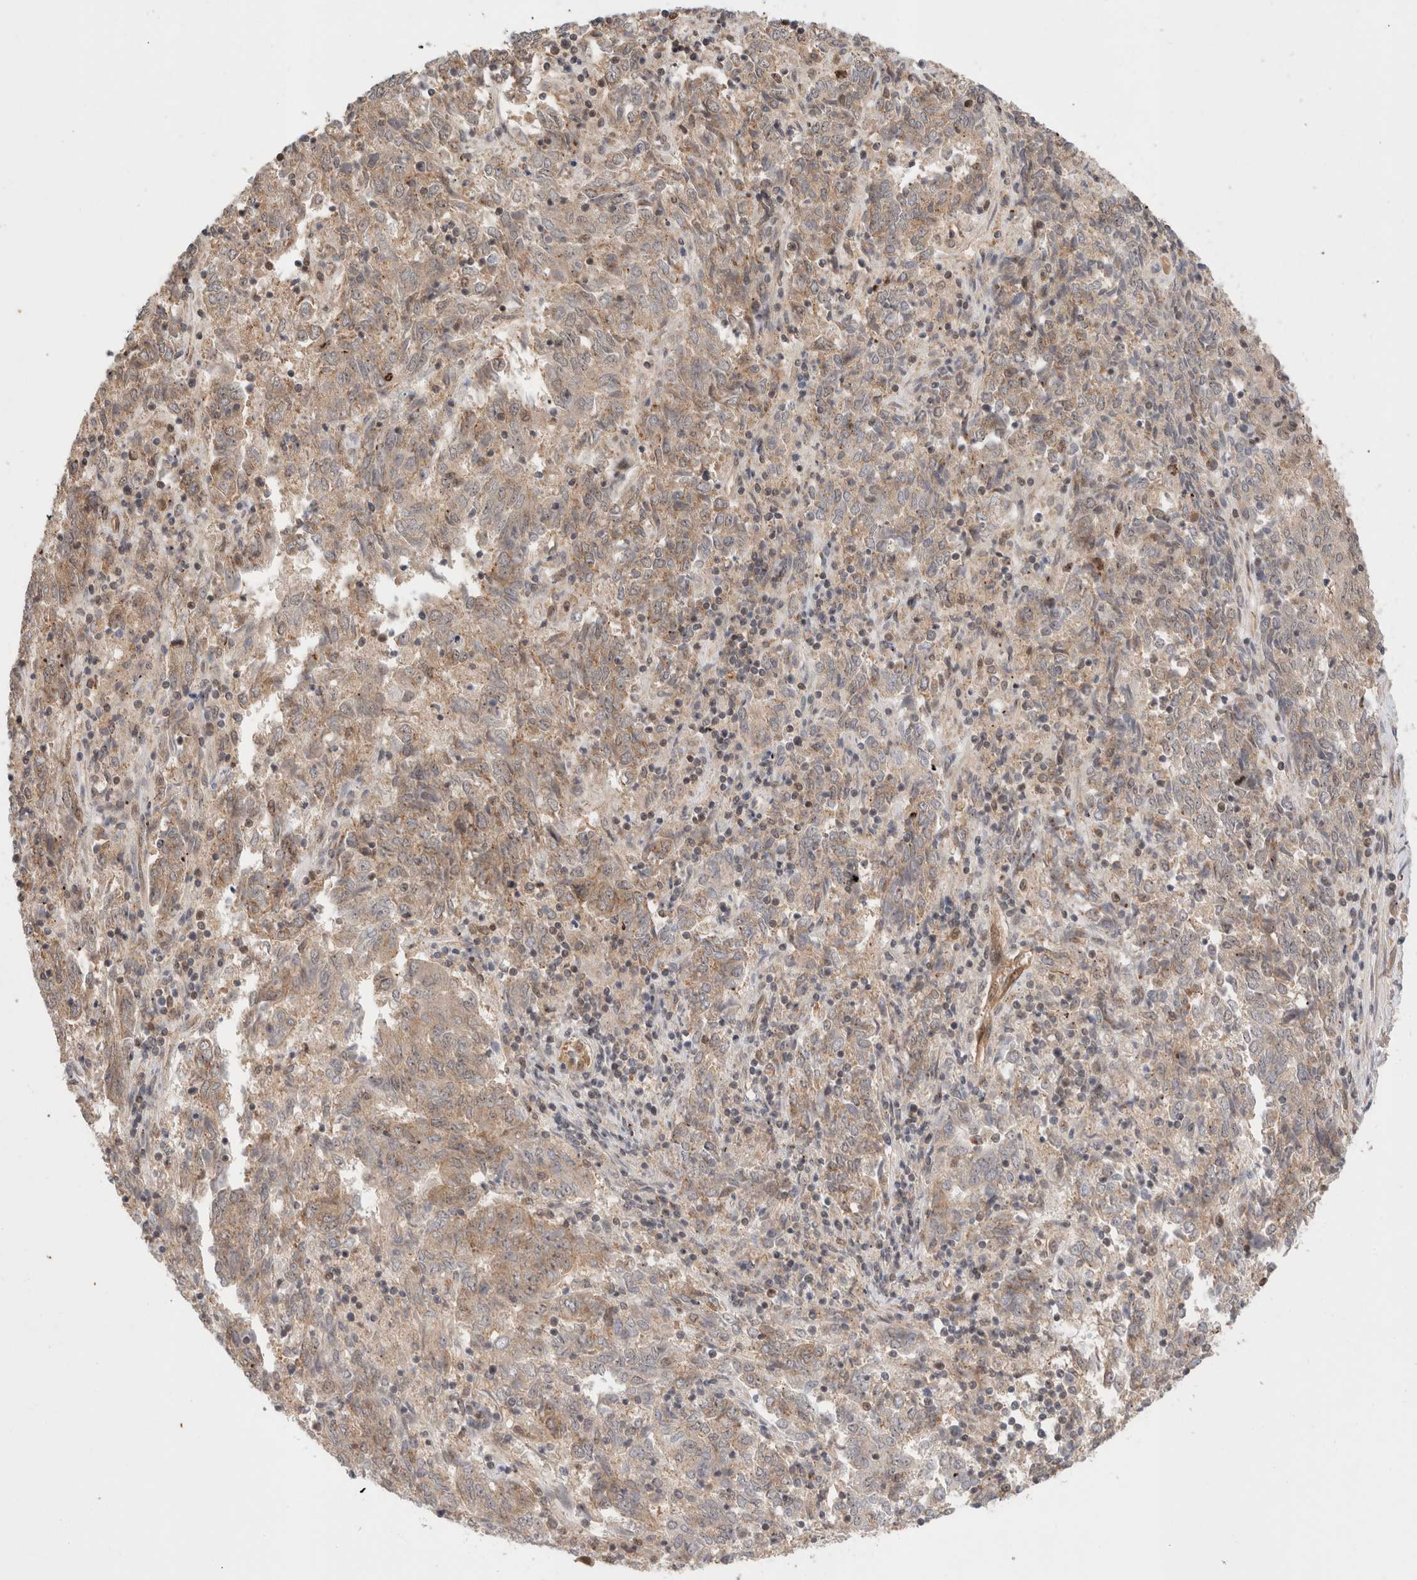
{"staining": {"intensity": "weak", "quantity": "25%-75%", "location": "cytoplasmic/membranous"}, "tissue": "endometrial cancer", "cell_type": "Tumor cells", "image_type": "cancer", "snomed": [{"axis": "morphology", "description": "Adenocarcinoma, NOS"}, {"axis": "topography", "description": "Endometrium"}], "caption": "The micrograph exhibits immunohistochemical staining of endometrial adenocarcinoma. There is weak cytoplasmic/membranous staining is present in approximately 25%-75% of tumor cells.", "gene": "OTUD6B", "patient": {"sex": "female", "age": 80}}